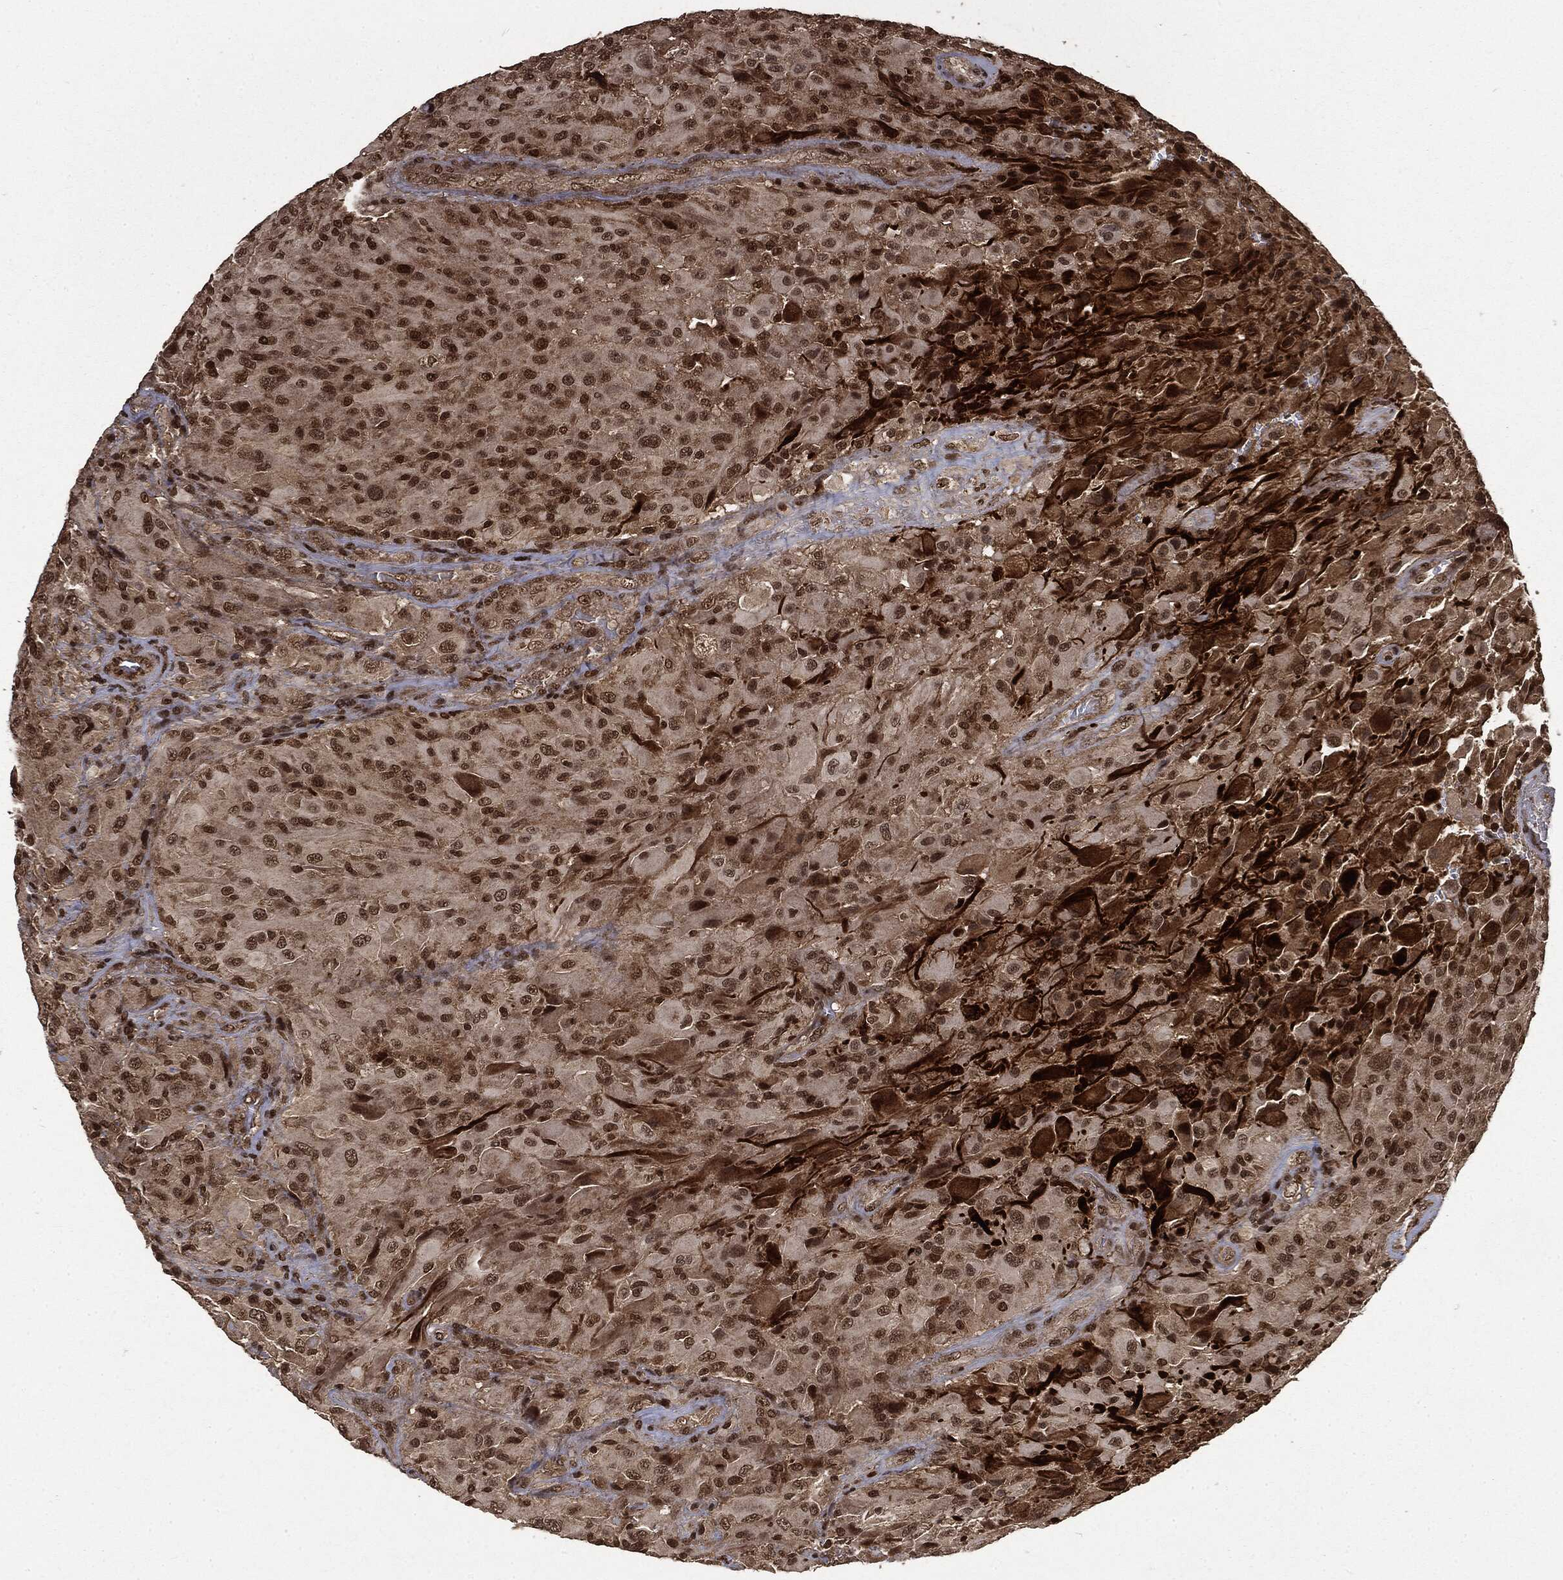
{"staining": {"intensity": "moderate", "quantity": "25%-75%", "location": "nuclear"}, "tissue": "glioma", "cell_type": "Tumor cells", "image_type": "cancer", "snomed": [{"axis": "morphology", "description": "Glioma, malignant, High grade"}, {"axis": "topography", "description": "Cerebral cortex"}], "caption": "A histopathology image of human glioma stained for a protein shows moderate nuclear brown staining in tumor cells.", "gene": "CTDP1", "patient": {"sex": "male", "age": 35}}